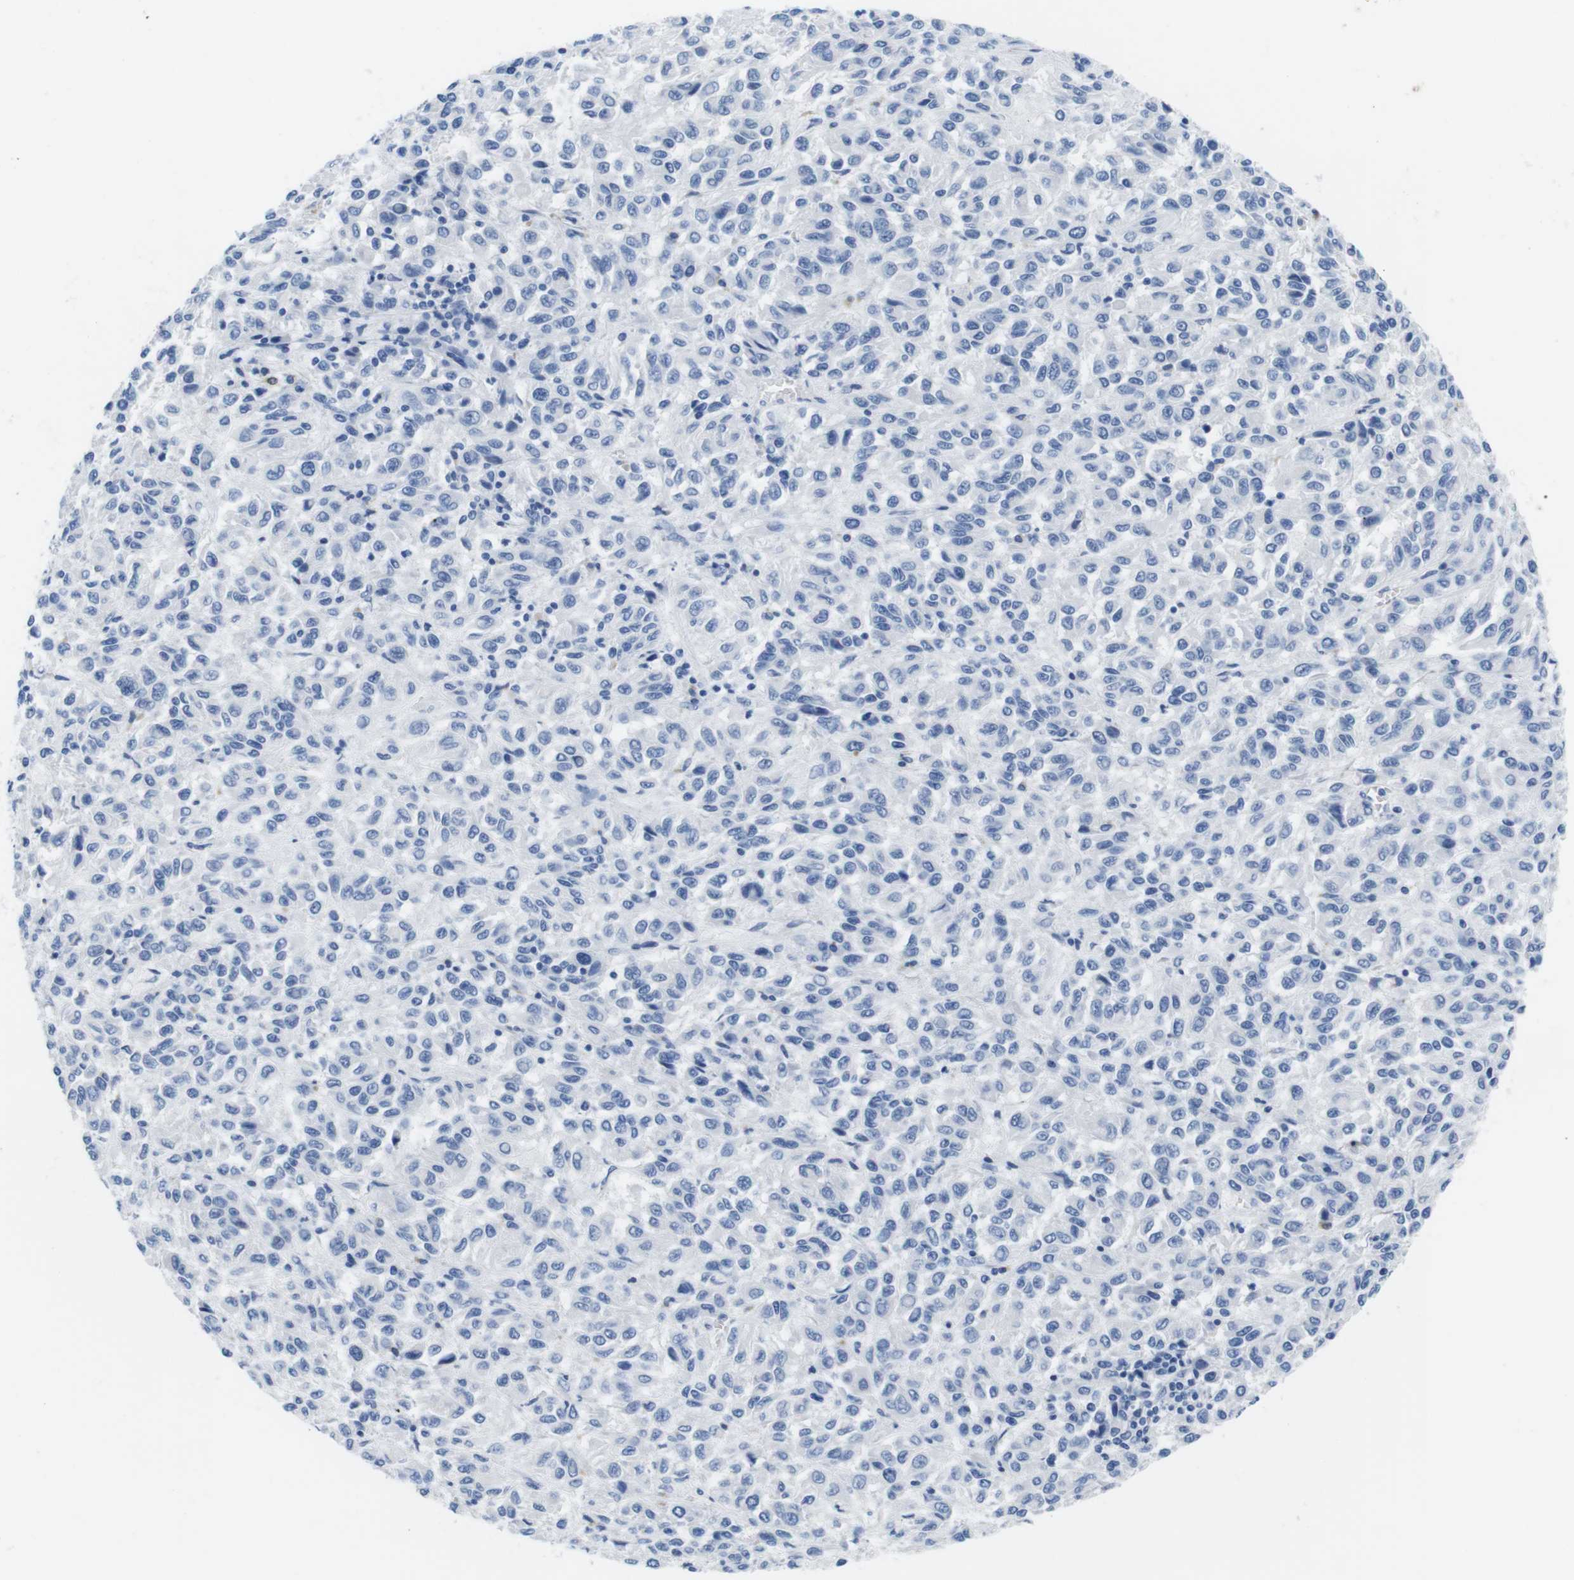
{"staining": {"intensity": "negative", "quantity": "none", "location": "none"}, "tissue": "melanoma", "cell_type": "Tumor cells", "image_type": "cancer", "snomed": [{"axis": "morphology", "description": "Malignant melanoma, Metastatic site"}, {"axis": "topography", "description": "Lung"}], "caption": "The IHC image has no significant staining in tumor cells of melanoma tissue.", "gene": "MAP6", "patient": {"sex": "male", "age": 64}}